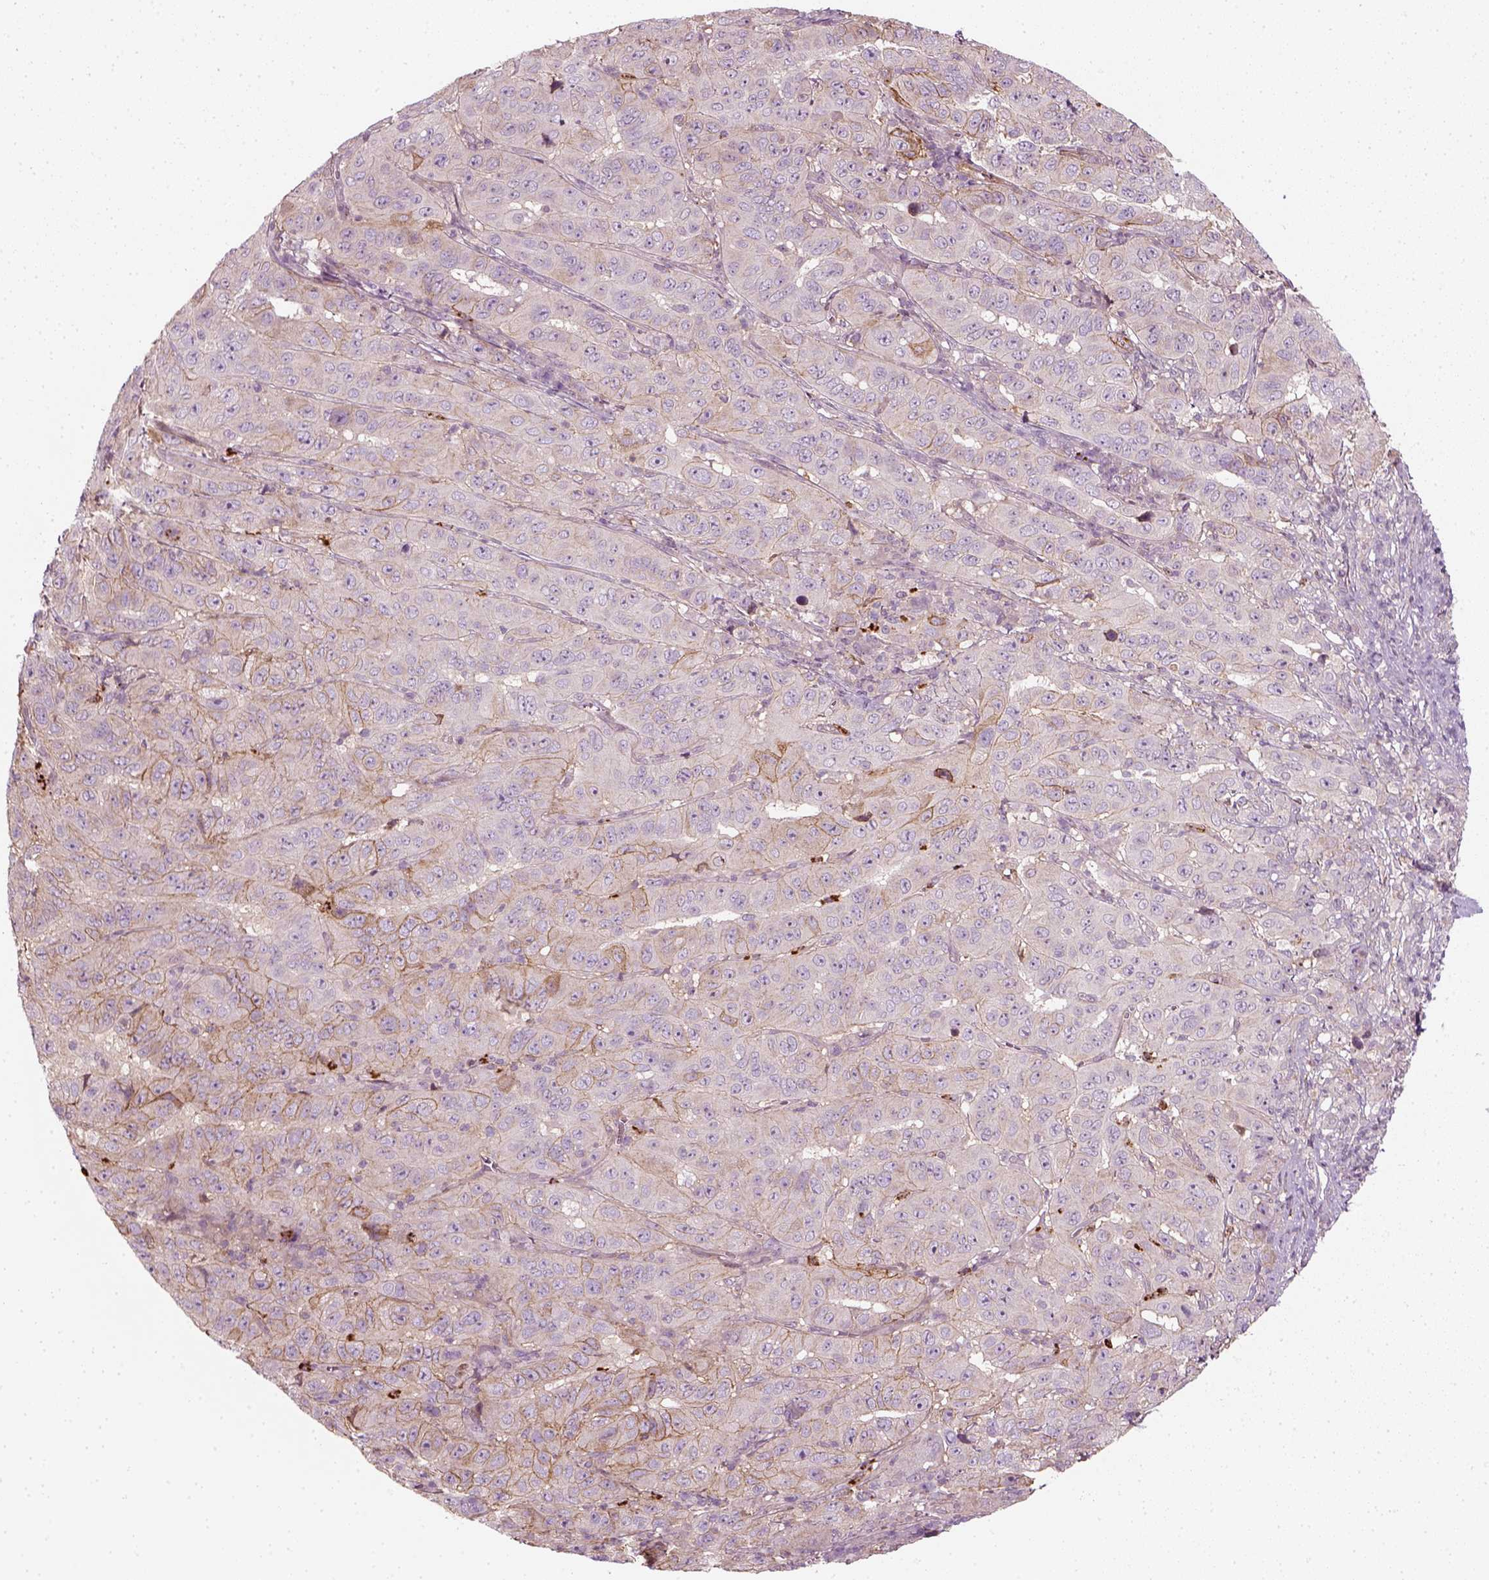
{"staining": {"intensity": "moderate", "quantity": "<25%", "location": "cytoplasmic/membranous"}, "tissue": "pancreatic cancer", "cell_type": "Tumor cells", "image_type": "cancer", "snomed": [{"axis": "morphology", "description": "Adenocarcinoma, NOS"}, {"axis": "topography", "description": "Pancreas"}], "caption": "A low amount of moderate cytoplasmic/membranous expression is appreciated in approximately <25% of tumor cells in pancreatic cancer (adenocarcinoma) tissue. (Brightfield microscopy of DAB IHC at high magnification).", "gene": "NPTN", "patient": {"sex": "male", "age": 63}}